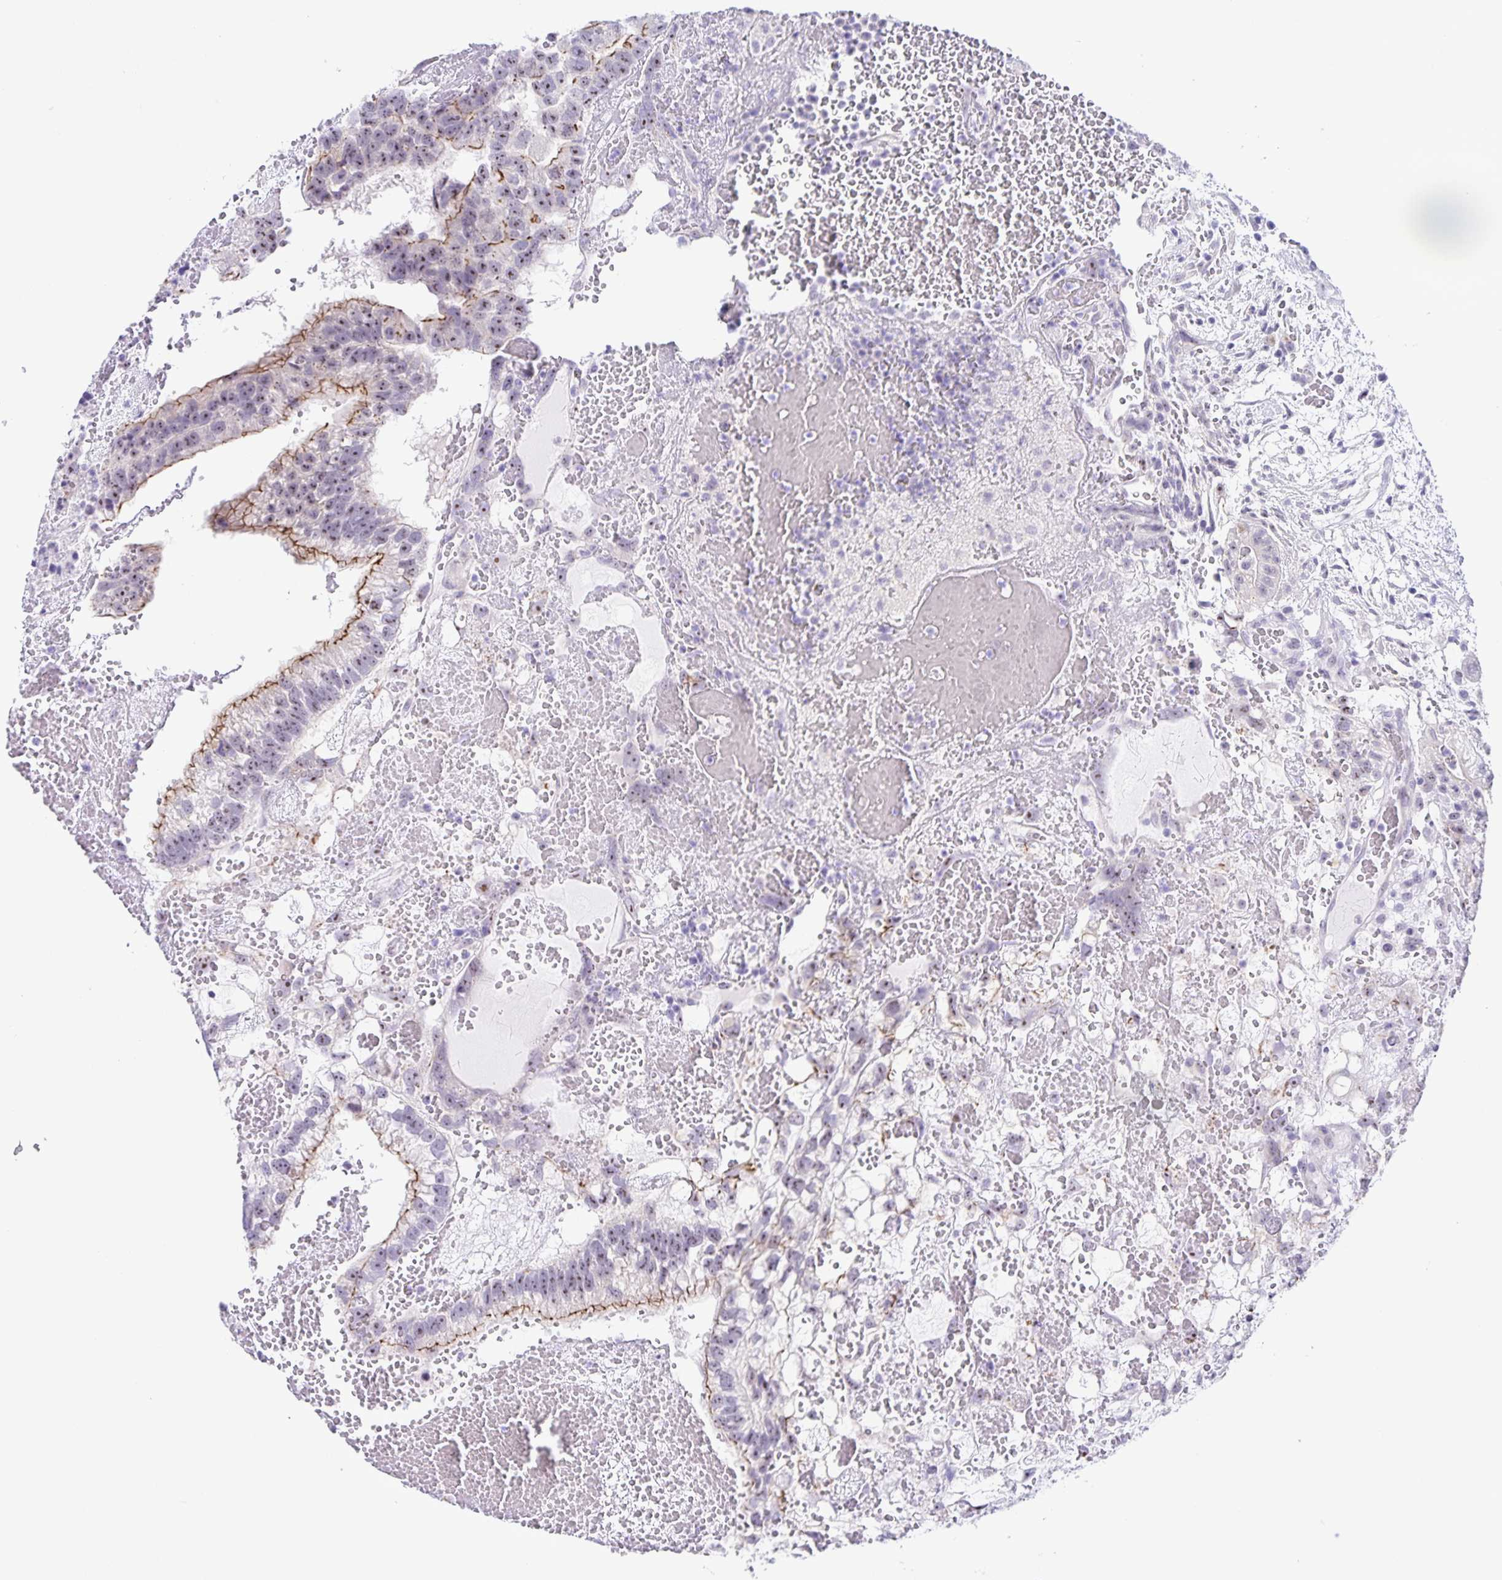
{"staining": {"intensity": "moderate", "quantity": ">75%", "location": "cytoplasmic/membranous,nuclear"}, "tissue": "testis cancer", "cell_type": "Tumor cells", "image_type": "cancer", "snomed": [{"axis": "morphology", "description": "Normal tissue, NOS"}, {"axis": "morphology", "description": "Carcinoma, Embryonal, NOS"}, {"axis": "topography", "description": "Testis"}], "caption": "Tumor cells exhibit moderate cytoplasmic/membranous and nuclear expression in about >75% of cells in embryonal carcinoma (testis). The protein of interest is shown in brown color, while the nuclei are stained blue.", "gene": "FAM170A", "patient": {"sex": "male", "age": 32}}